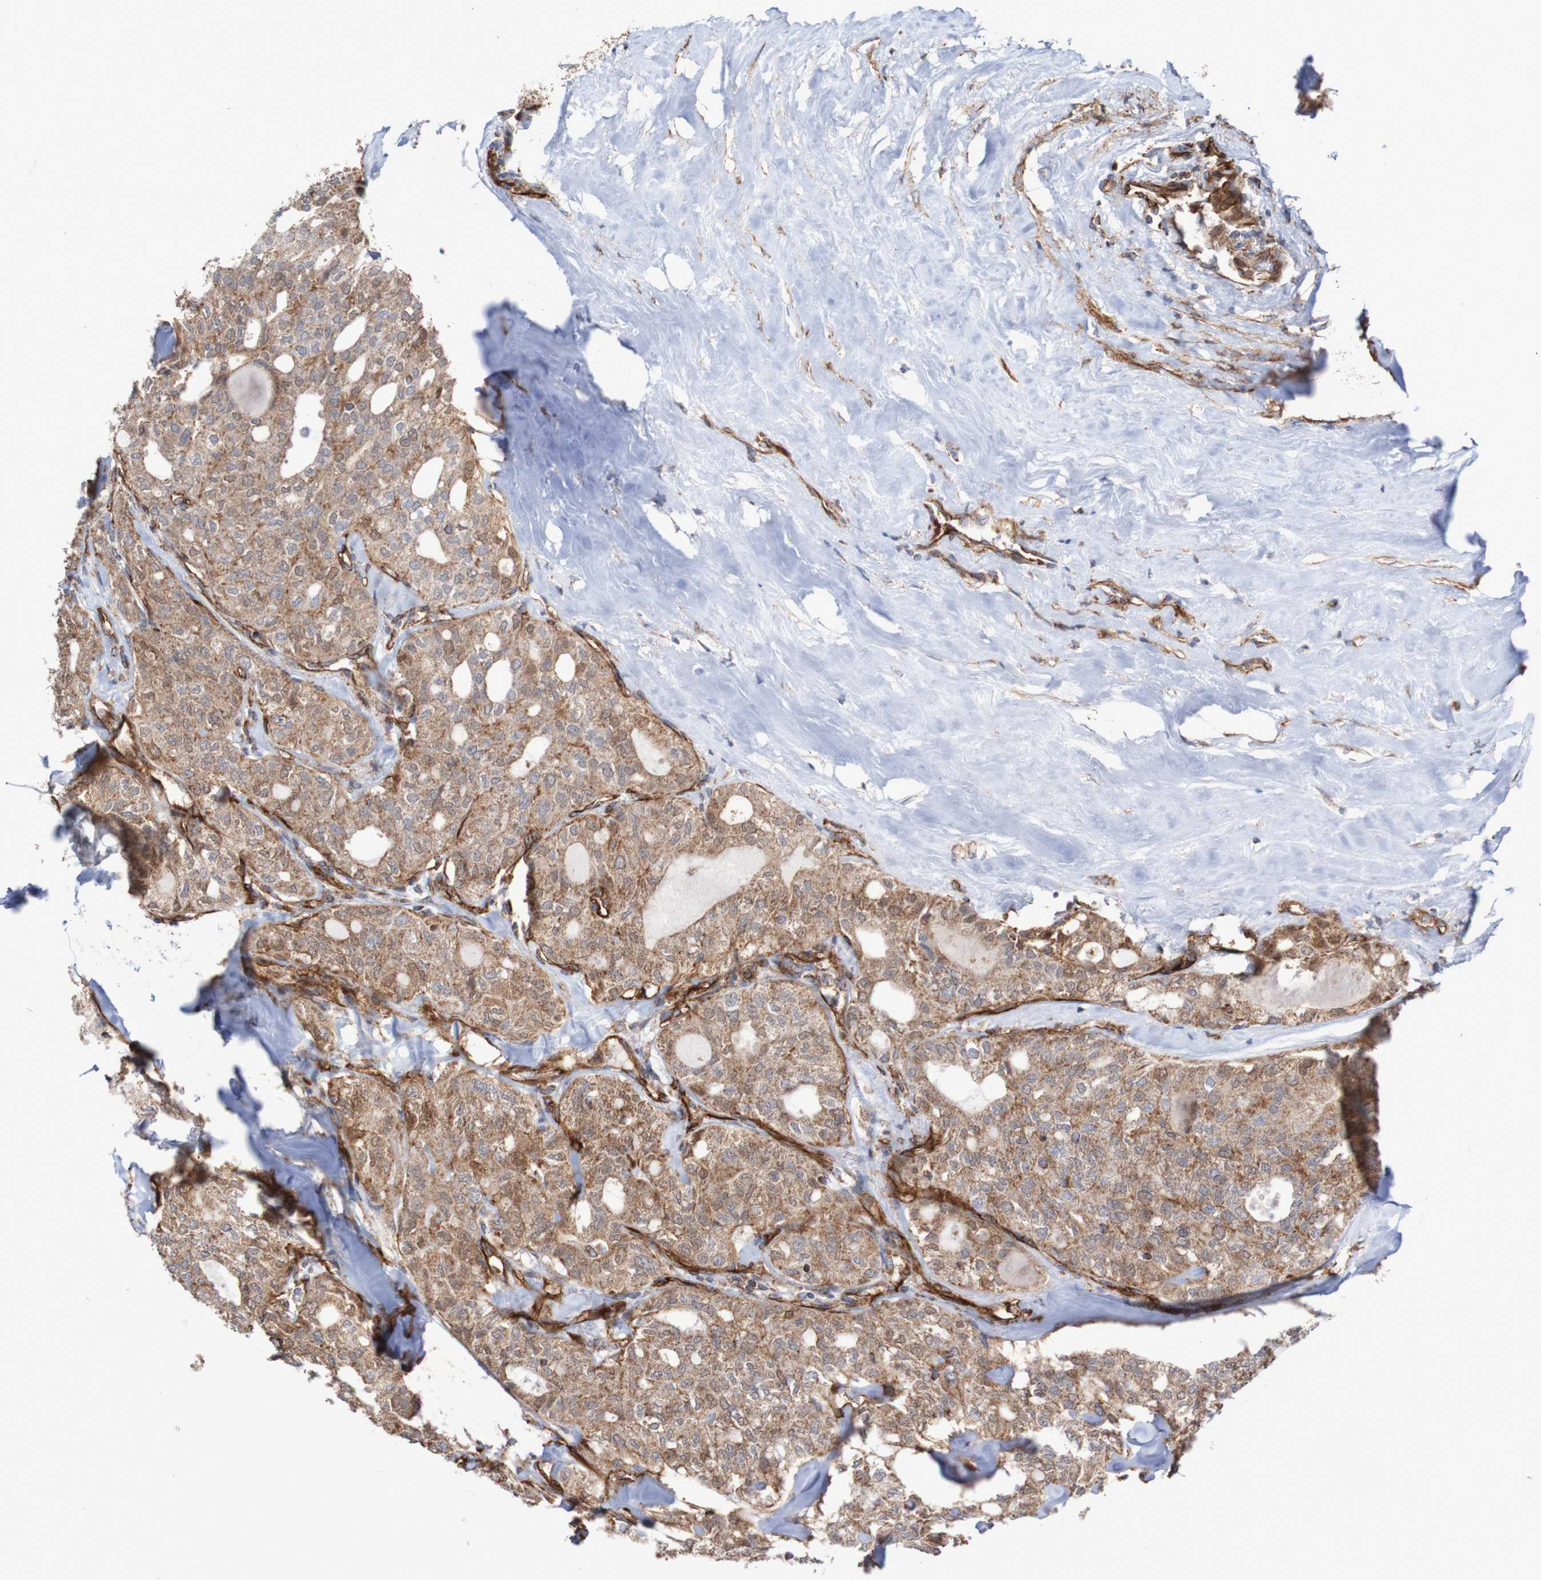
{"staining": {"intensity": "moderate", "quantity": ">75%", "location": "cytoplasmic/membranous"}, "tissue": "thyroid cancer", "cell_type": "Tumor cells", "image_type": "cancer", "snomed": [{"axis": "morphology", "description": "Follicular adenoma carcinoma, NOS"}, {"axis": "topography", "description": "Thyroid gland"}], "caption": "IHC (DAB) staining of human thyroid cancer (follicular adenoma carcinoma) exhibits moderate cytoplasmic/membranous protein staining in about >75% of tumor cells.", "gene": "MMEL1", "patient": {"sex": "male", "age": 75}}